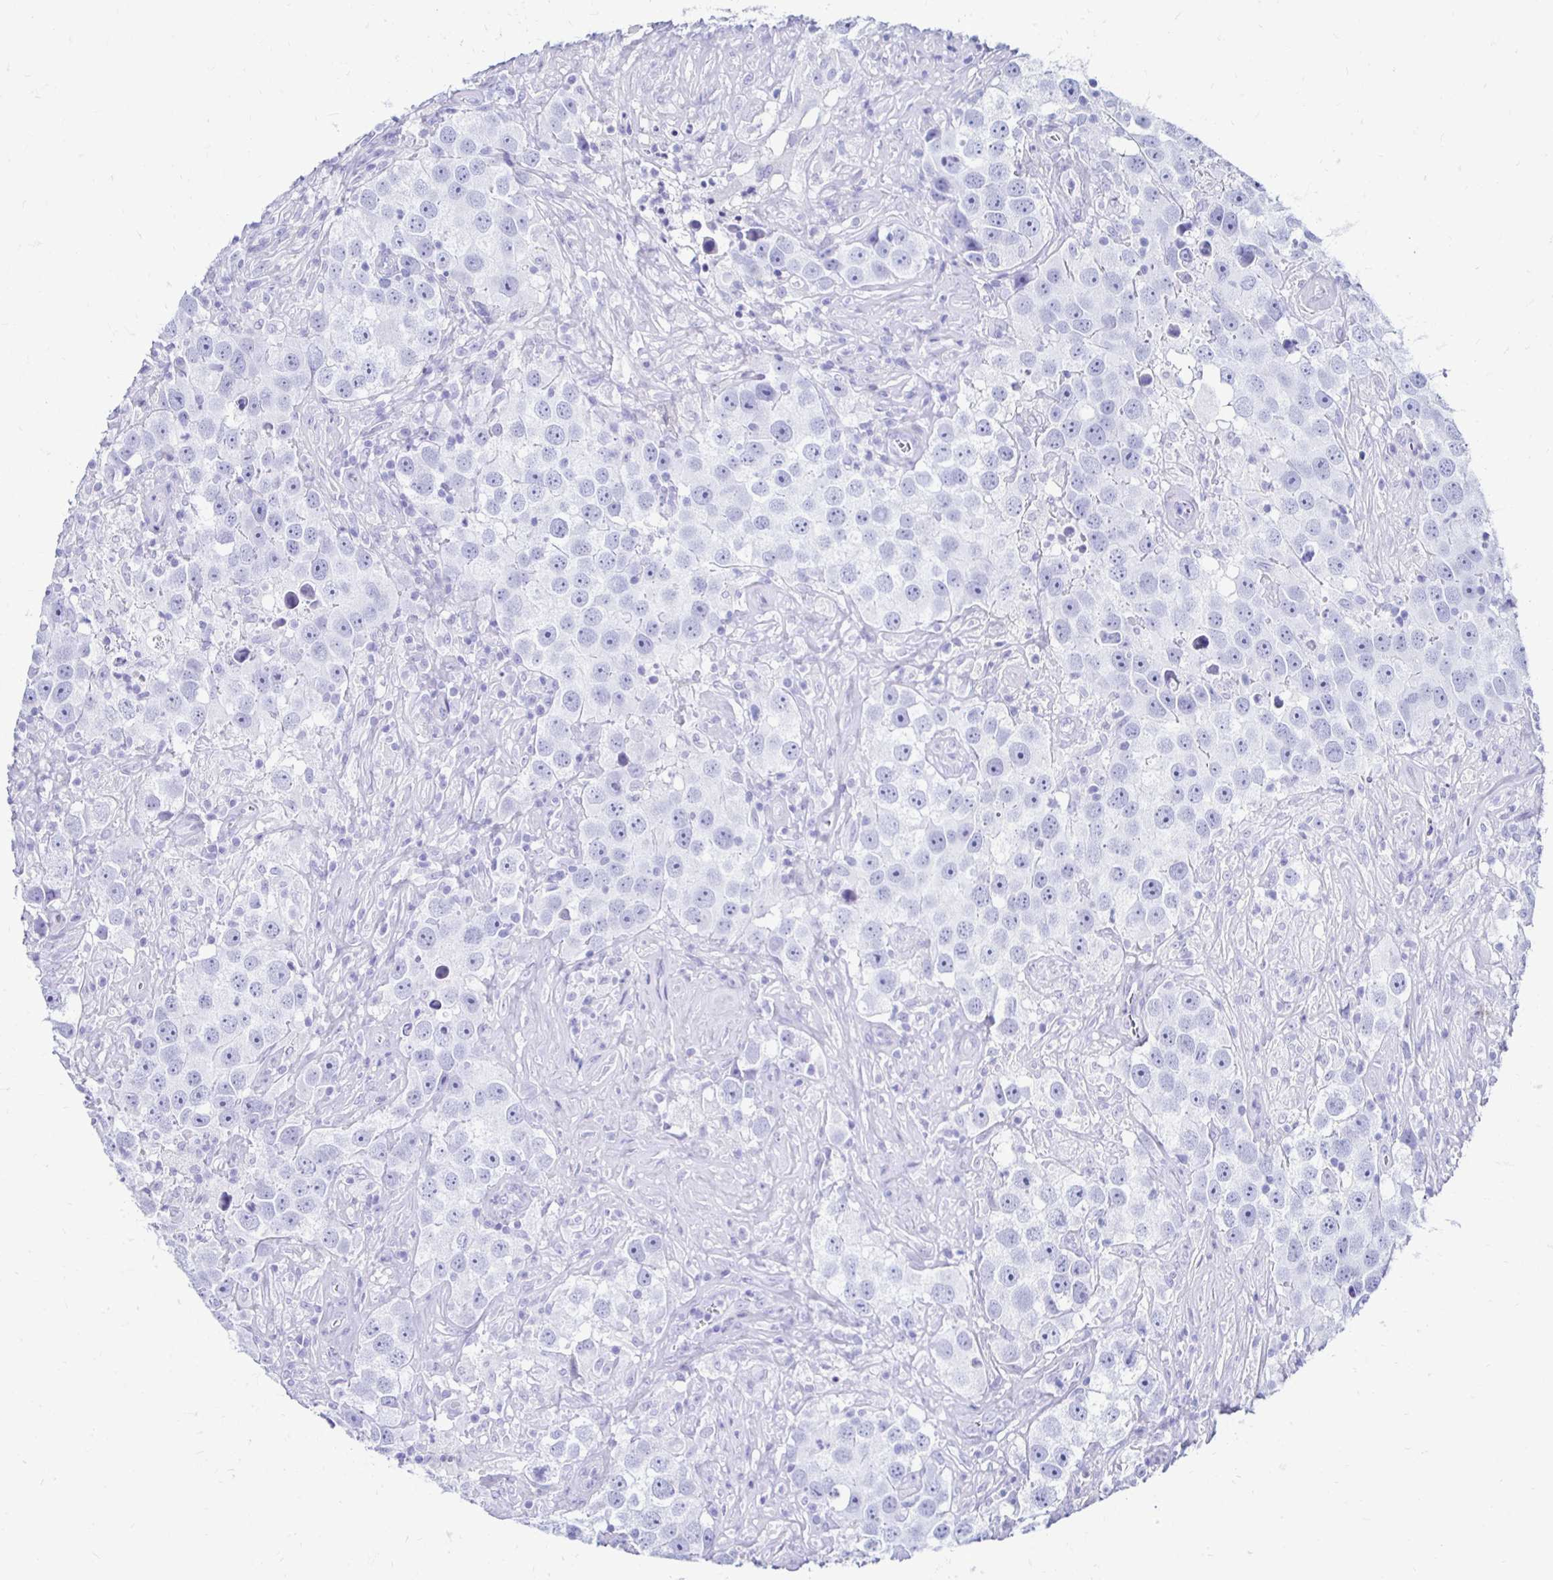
{"staining": {"intensity": "negative", "quantity": "none", "location": "none"}, "tissue": "testis cancer", "cell_type": "Tumor cells", "image_type": "cancer", "snomed": [{"axis": "morphology", "description": "Seminoma, NOS"}, {"axis": "topography", "description": "Testis"}], "caption": "Tumor cells are negative for protein expression in human testis seminoma.", "gene": "CST5", "patient": {"sex": "male", "age": 49}}